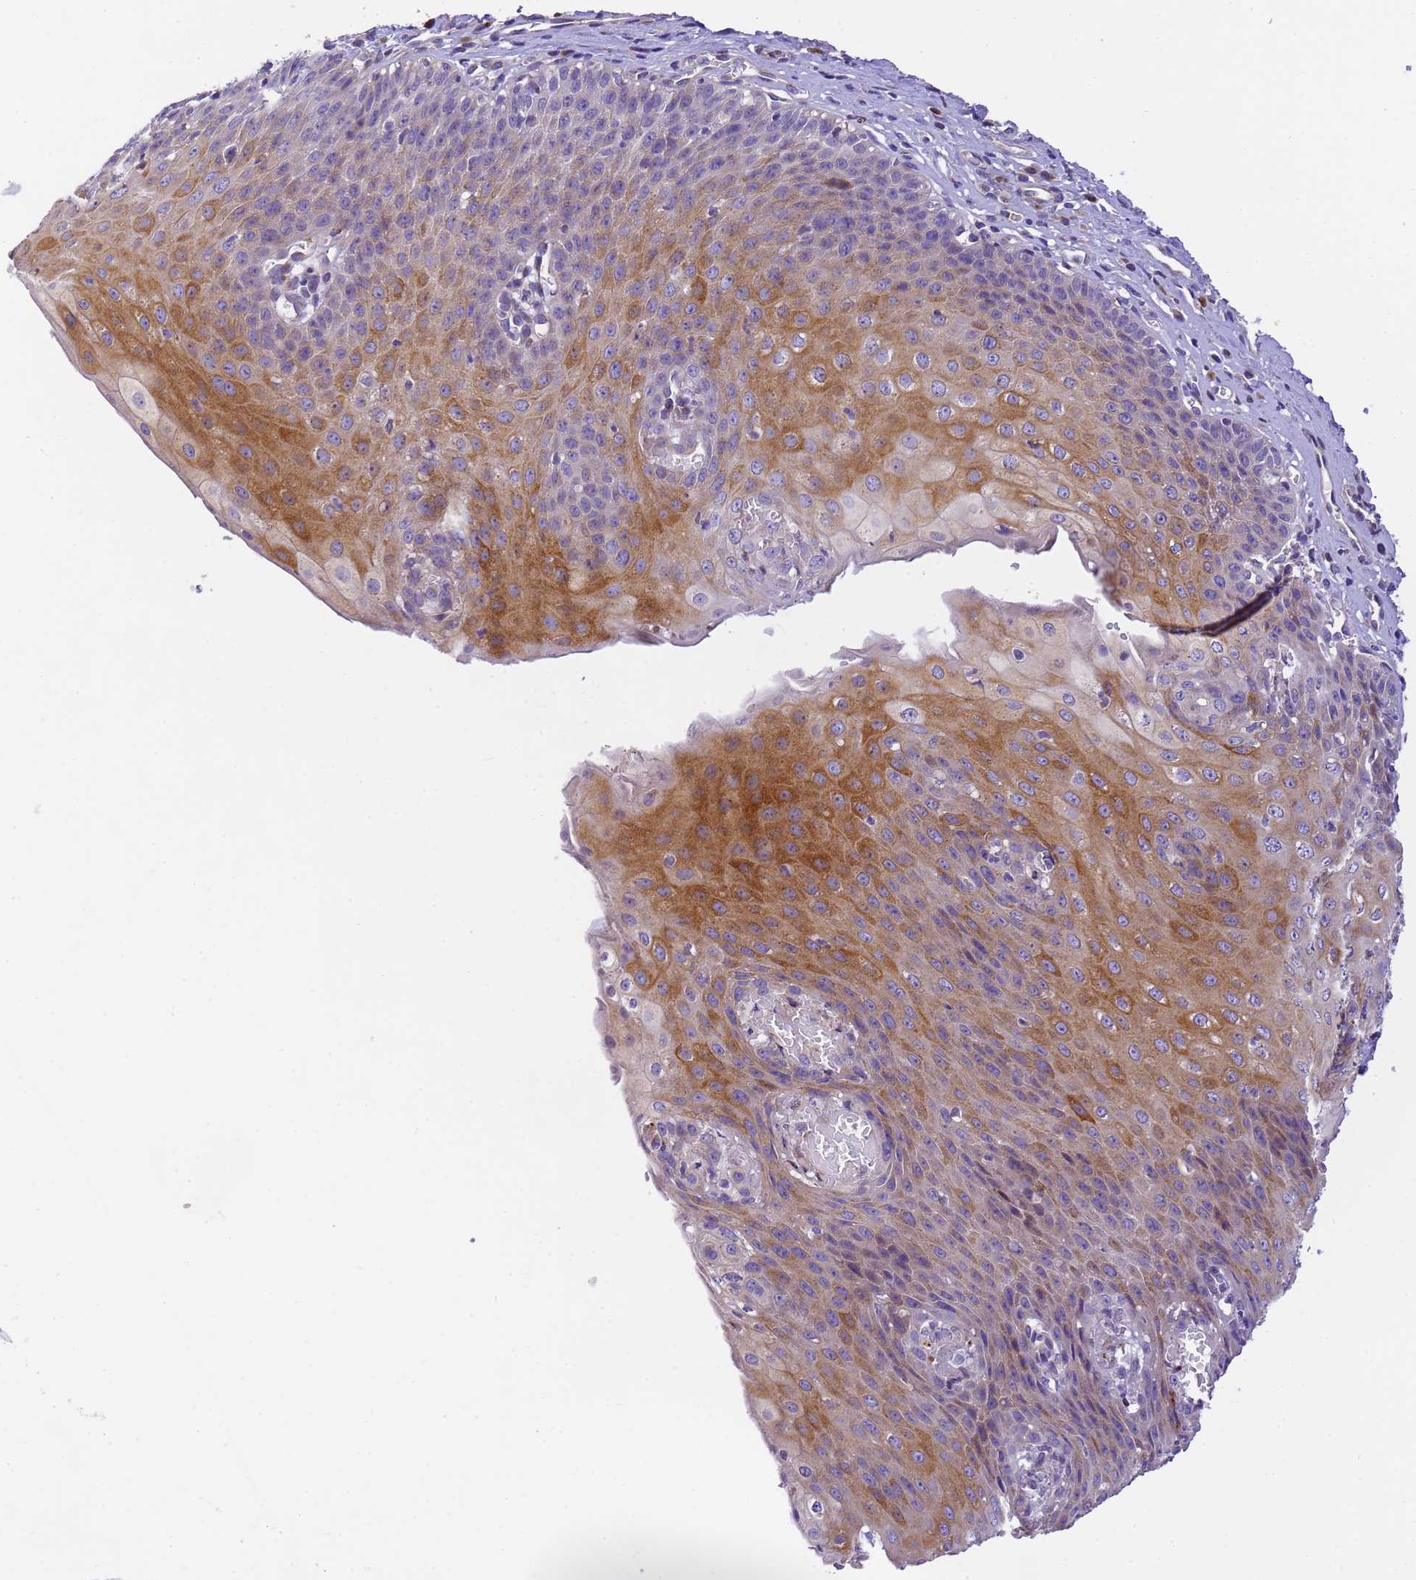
{"staining": {"intensity": "strong", "quantity": "25%-75%", "location": "cytoplasmic/membranous"}, "tissue": "esophagus", "cell_type": "Squamous epithelial cells", "image_type": "normal", "snomed": [{"axis": "morphology", "description": "Normal tissue, NOS"}, {"axis": "topography", "description": "Esophagus"}], "caption": "Immunohistochemistry staining of unremarkable esophagus, which displays high levels of strong cytoplasmic/membranous staining in approximately 25%-75% of squamous epithelial cells indicating strong cytoplasmic/membranous protein staining. The staining was performed using DAB (brown) for protein detection and nuclei were counterstained in hematoxylin (blue).", "gene": "RHBDD3", "patient": {"sex": "male", "age": 71}}